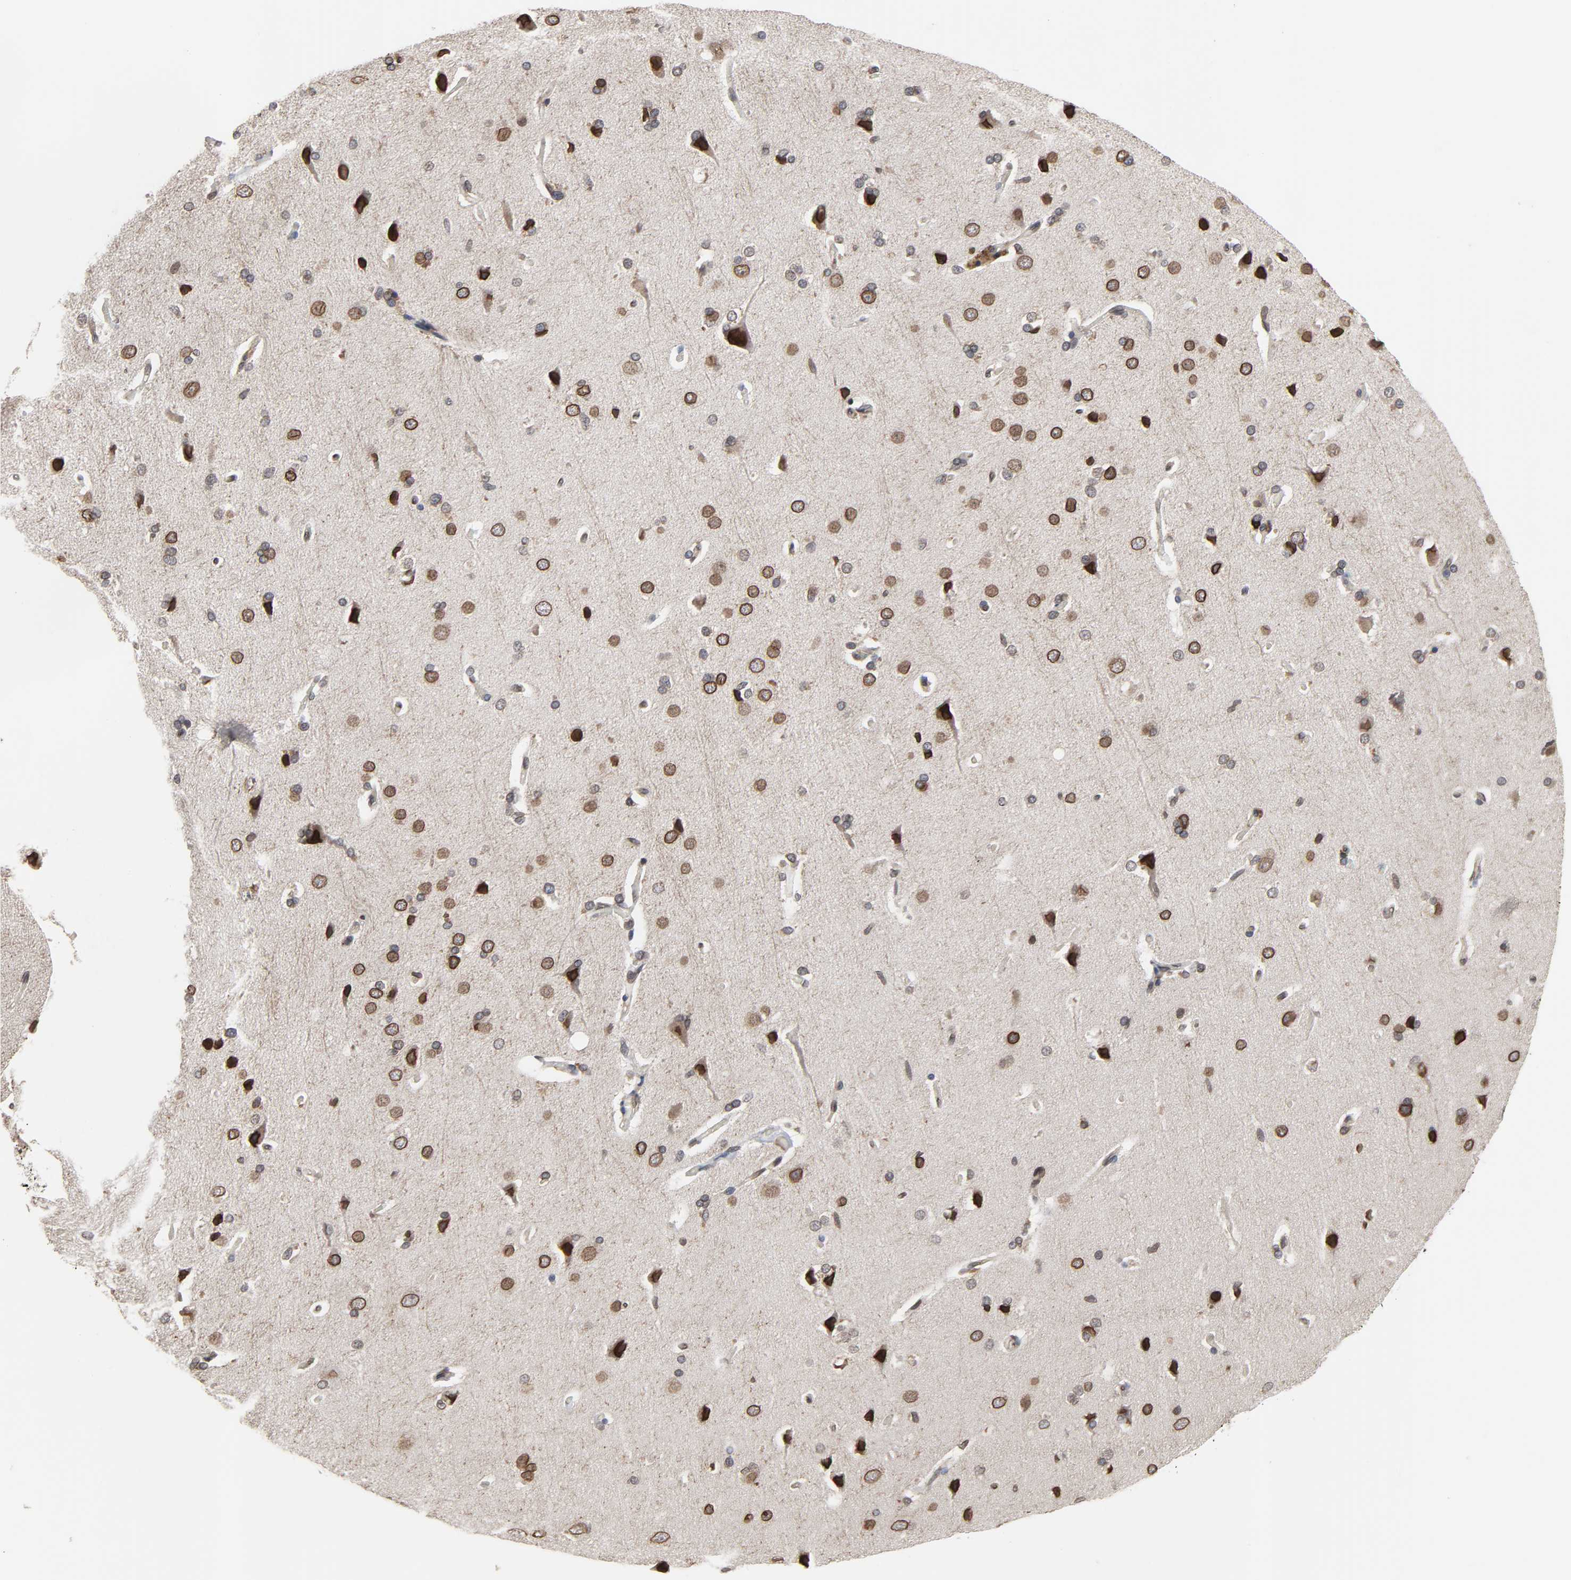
{"staining": {"intensity": "weak", "quantity": ">75%", "location": "cytoplasmic/membranous"}, "tissue": "cerebral cortex", "cell_type": "Endothelial cells", "image_type": "normal", "snomed": [{"axis": "morphology", "description": "Normal tissue, NOS"}, {"axis": "topography", "description": "Cerebral cortex"}], "caption": "A photomicrograph showing weak cytoplasmic/membranous positivity in approximately >75% of endothelial cells in benign cerebral cortex, as visualized by brown immunohistochemical staining.", "gene": "CCDC175", "patient": {"sex": "male", "age": 62}}